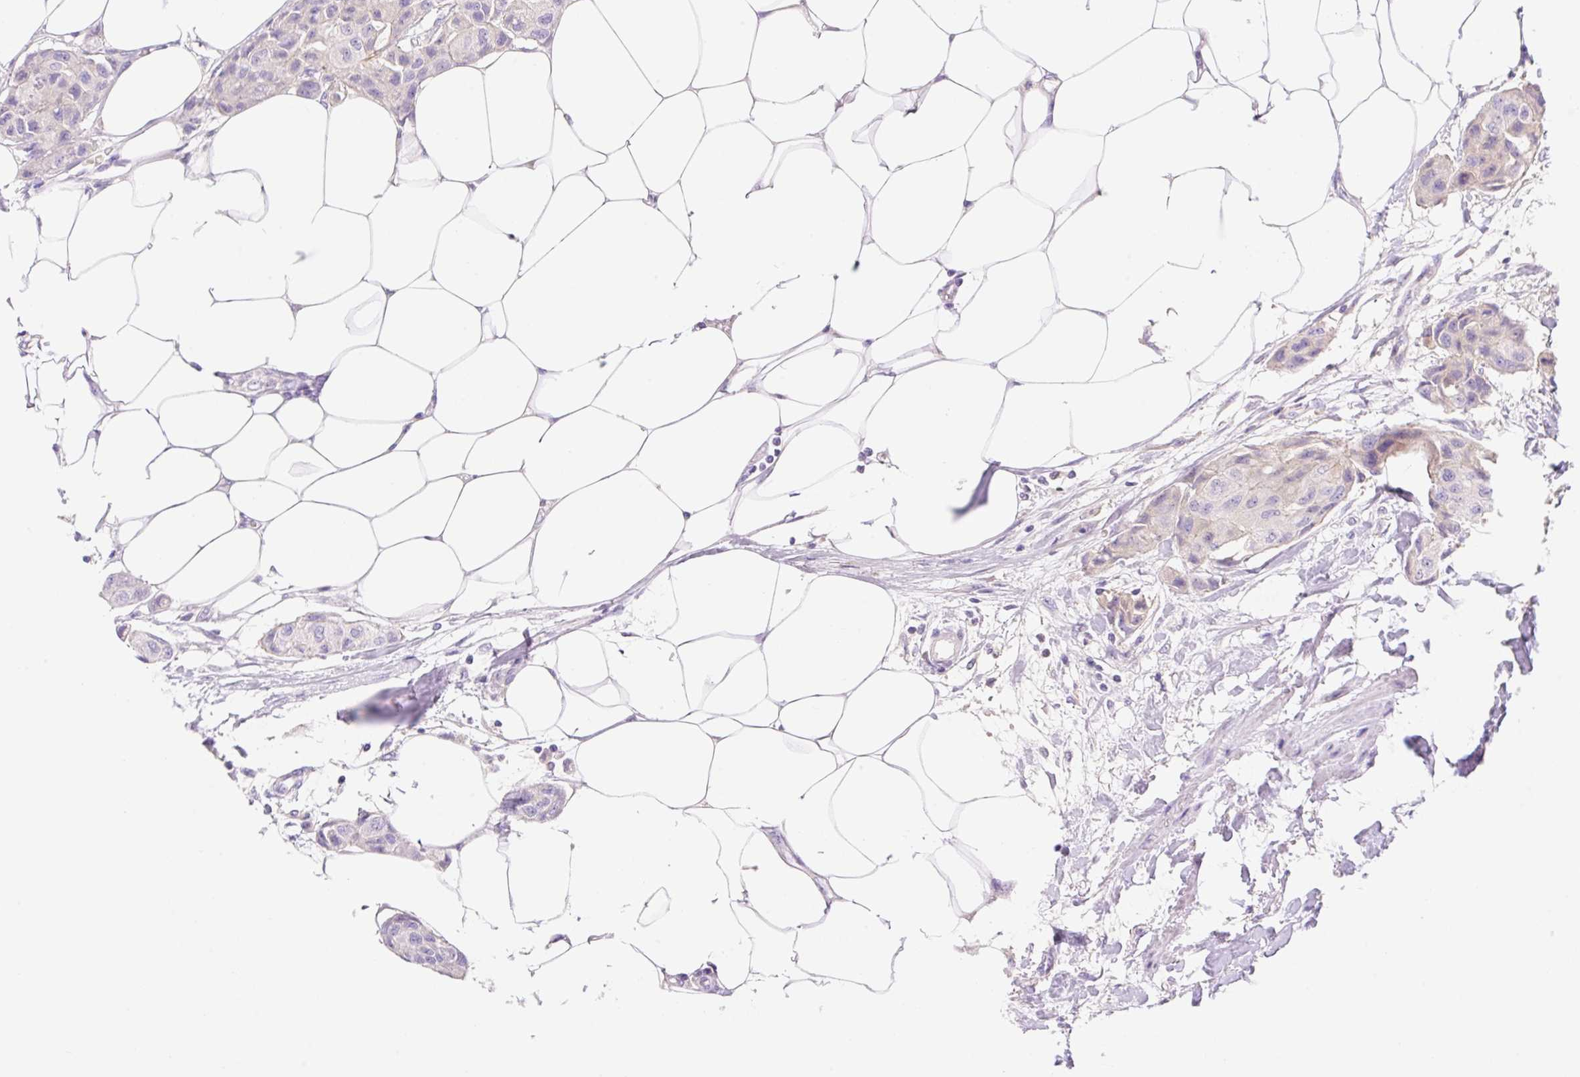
{"staining": {"intensity": "negative", "quantity": "none", "location": "none"}, "tissue": "breast cancer", "cell_type": "Tumor cells", "image_type": "cancer", "snomed": [{"axis": "morphology", "description": "Duct carcinoma"}, {"axis": "topography", "description": "Breast"}, {"axis": "topography", "description": "Lymph node"}], "caption": "A histopathology image of human breast cancer (invasive ductal carcinoma) is negative for staining in tumor cells.", "gene": "DENND5A", "patient": {"sex": "female", "age": 80}}